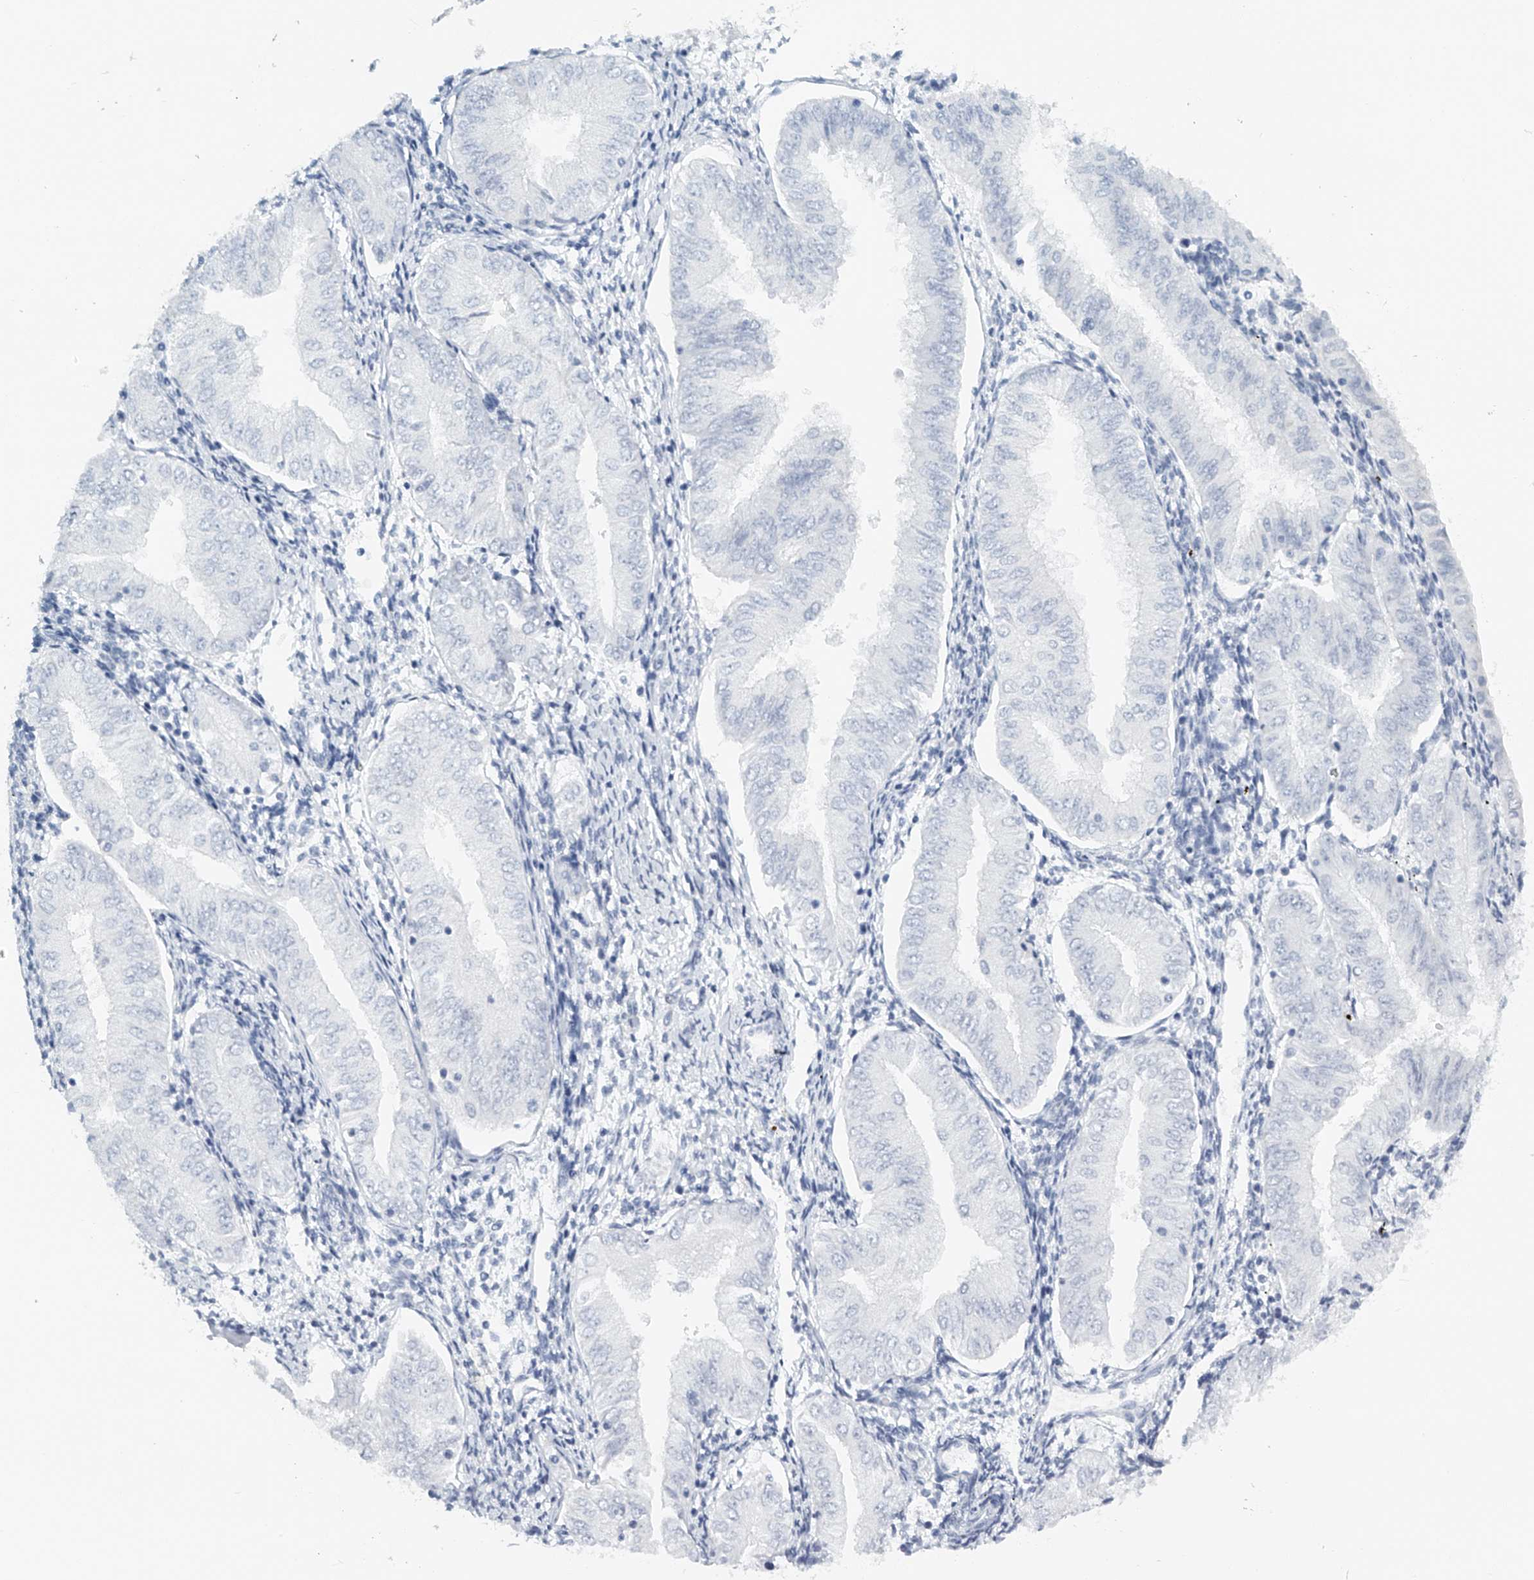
{"staining": {"intensity": "negative", "quantity": "none", "location": "none"}, "tissue": "endometrial cancer", "cell_type": "Tumor cells", "image_type": "cancer", "snomed": [{"axis": "morphology", "description": "Adenocarcinoma, NOS"}, {"axis": "topography", "description": "Endometrium"}], "caption": "An image of adenocarcinoma (endometrial) stained for a protein reveals no brown staining in tumor cells. (Stains: DAB (3,3'-diaminobenzidine) immunohistochemistry (IHC) with hematoxylin counter stain, Microscopy: brightfield microscopy at high magnification).", "gene": "FAT2", "patient": {"sex": "female", "age": 53}}